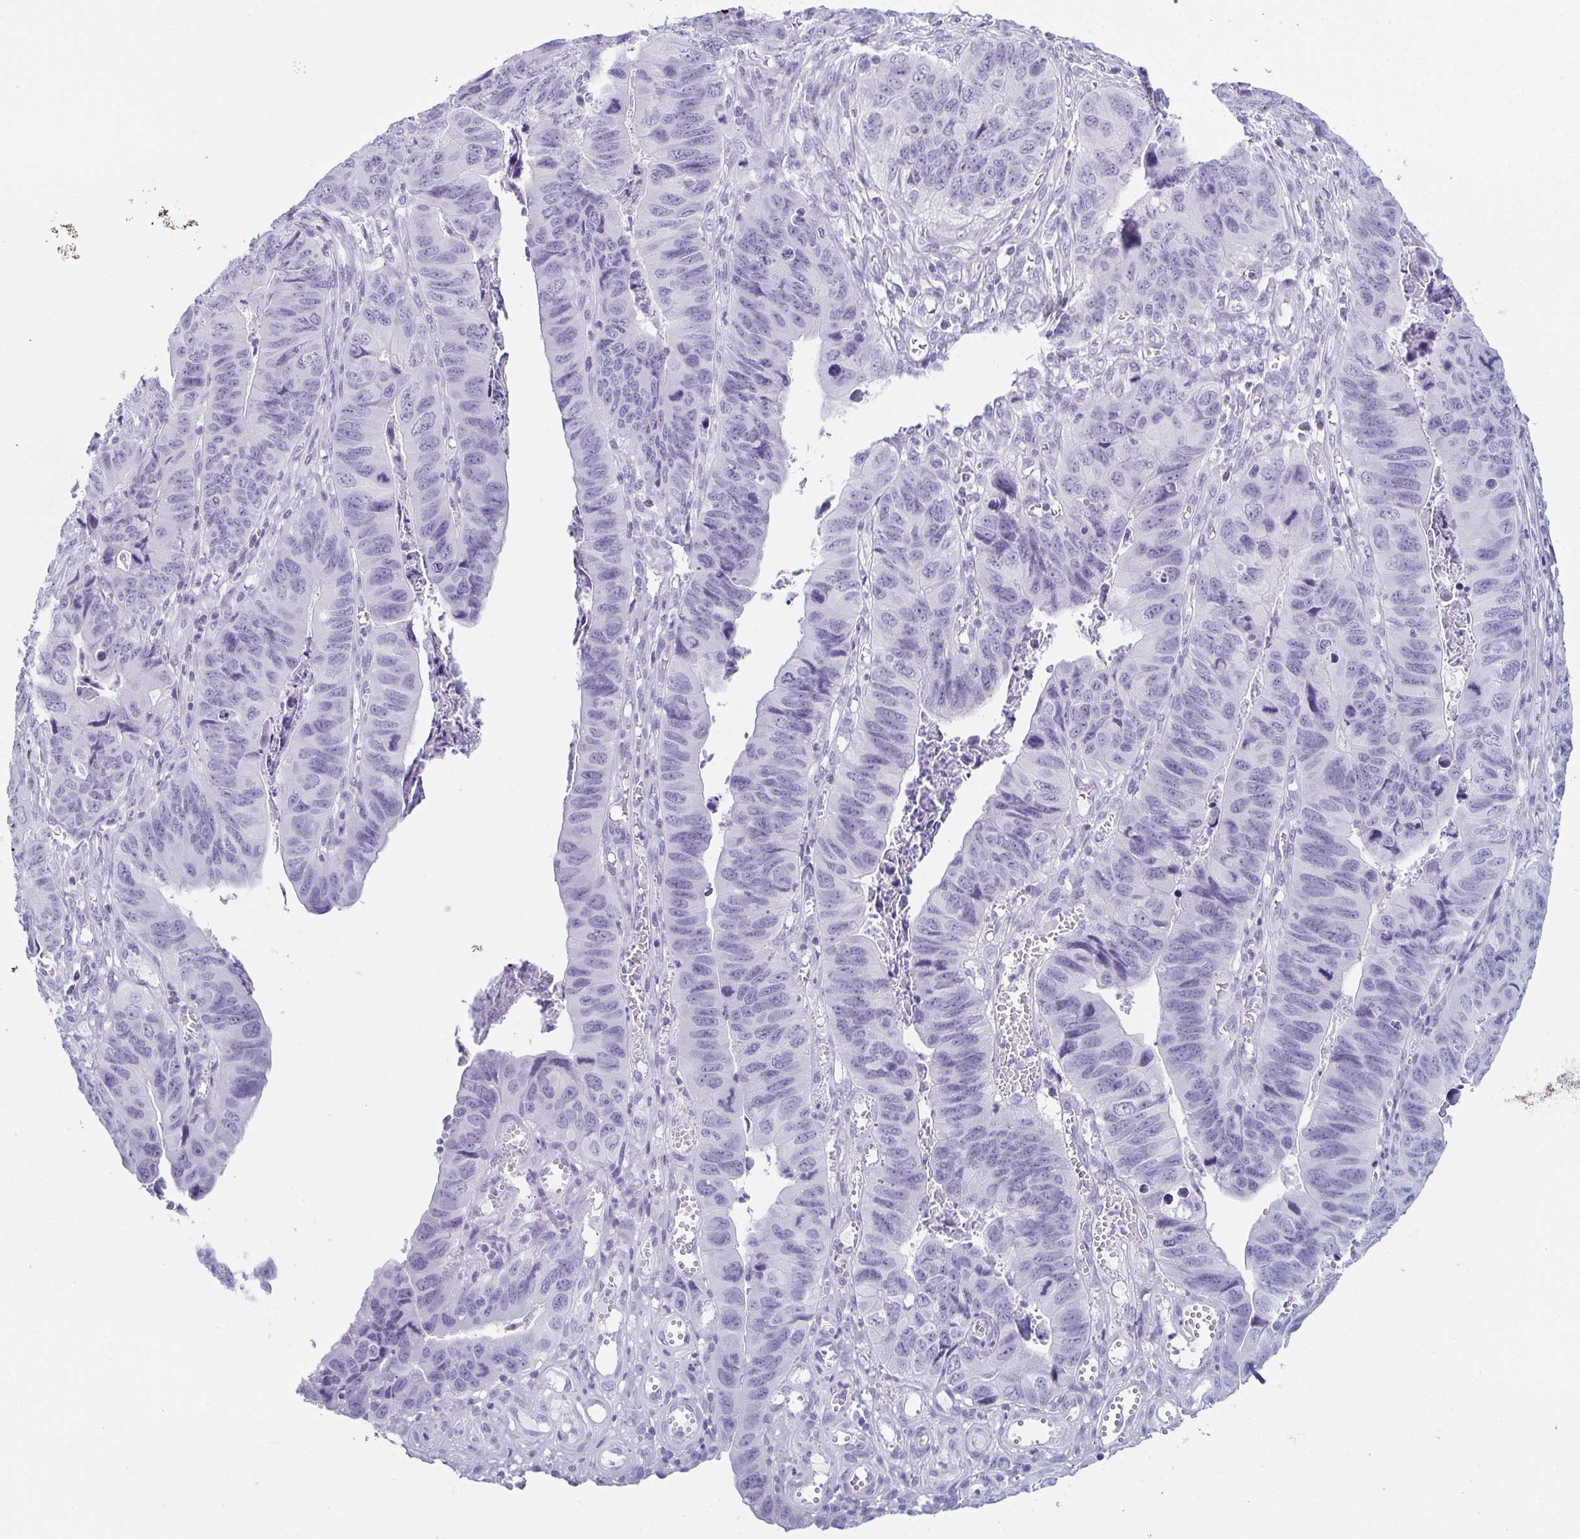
{"staining": {"intensity": "negative", "quantity": "none", "location": "none"}, "tissue": "stomach cancer", "cell_type": "Tumor cells", "image_type": "cancer", "snomed": [{"axis": "morphology", "description": "Adenocarcinoma, NOS"}, {"axis": "topography", "description": "Stomach, lower"}], "caption": "Immunohistochemistry of human stomach cancer shows no staining in tumor cells.", "gene": "ENKUR", "patient": {"sex": "male", "age": 77}}